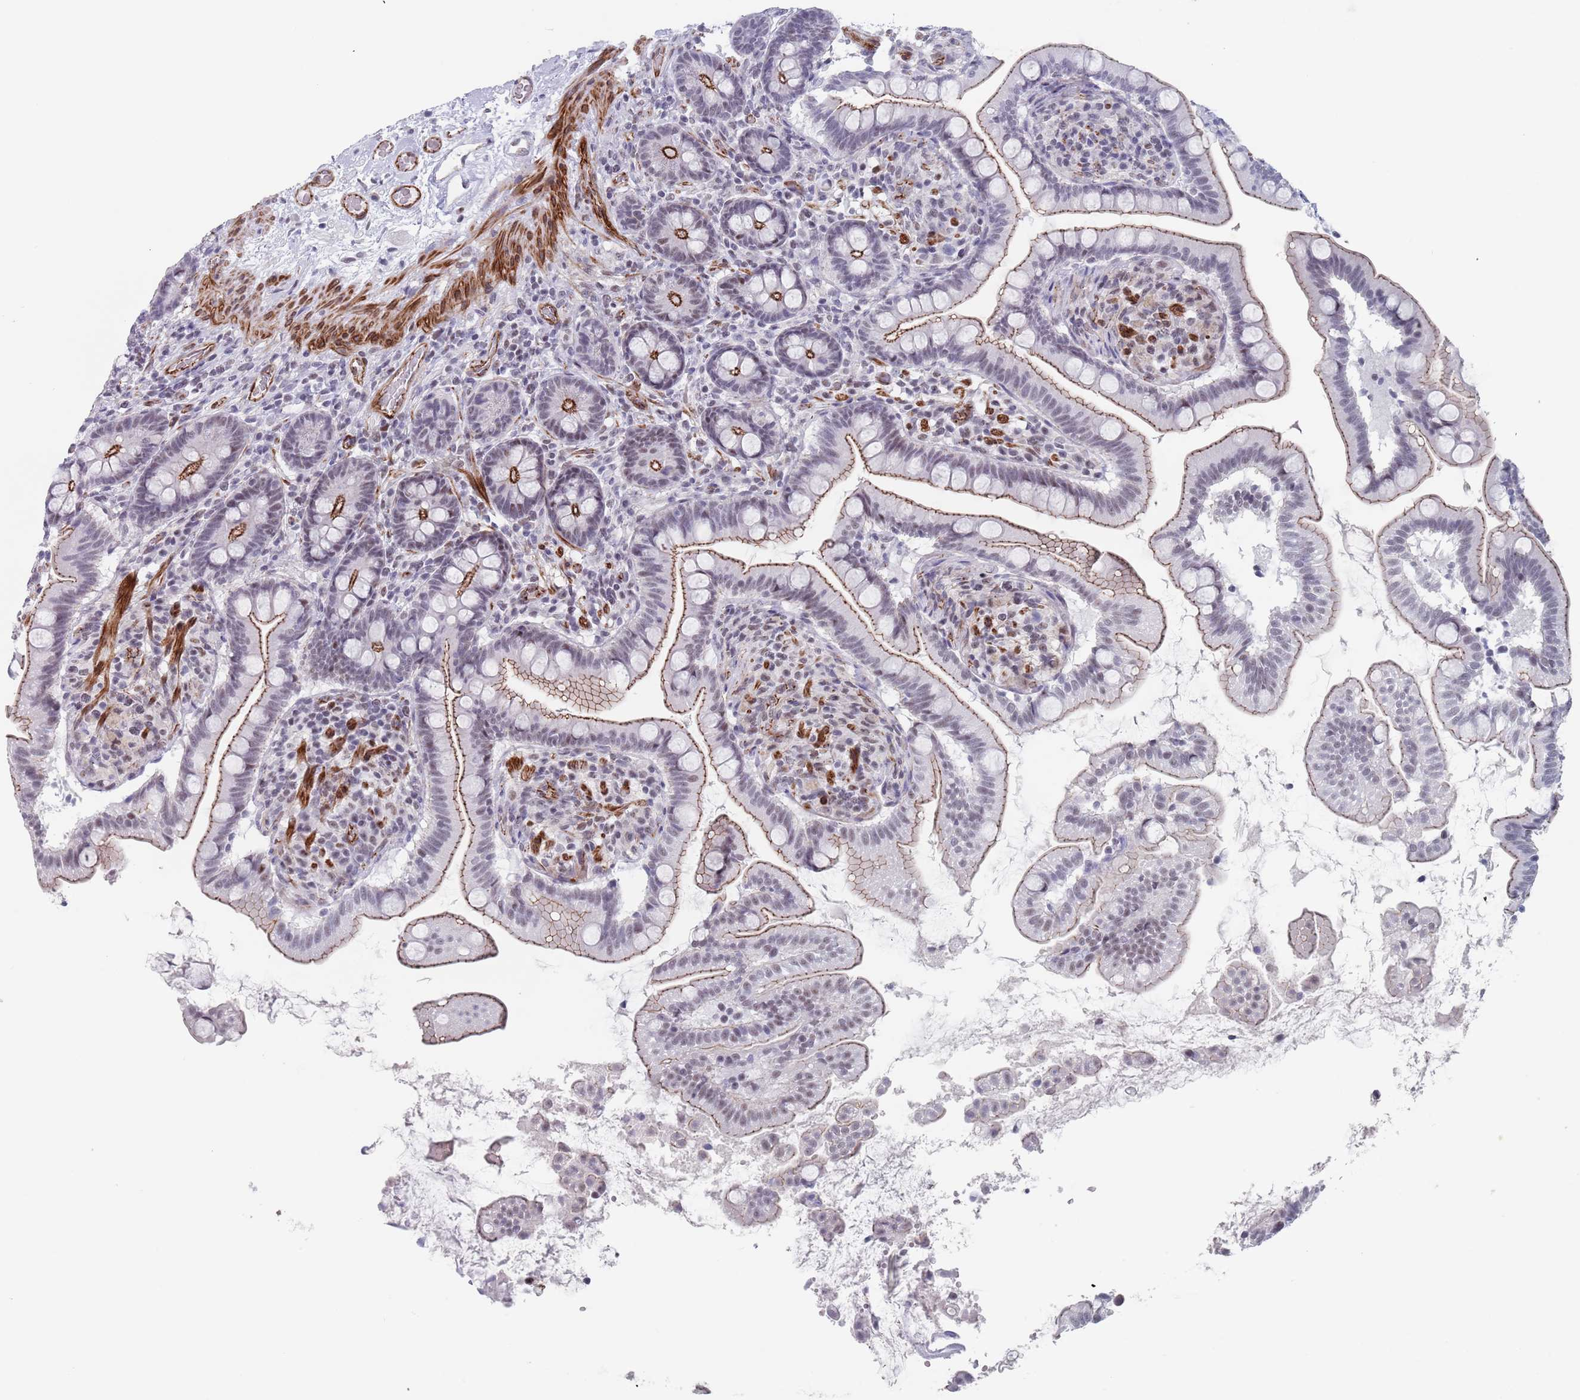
{"staining": {"intensity": "moderate", "quantity": "25%-75%", "location": "cytoplasmic/membranous,nuclear"}, "tissue": "small intestine", "cell_type": "Glandular cells", "image_type": "normal", "snomed": [{"axis": "morphology", "description": "Normal tissue, NOS"}, {"axis": "topography", "description": "Small intestine"}], "caption": "Brown immunohistochemical staining in unremarkable small intestine reveals moderate cytoplasmic/membranous,nuclear staining in approximately 25%-75% of glandular cells.", "gene": "OR5A2", "patient": {"sex": "female", "age": 64}}